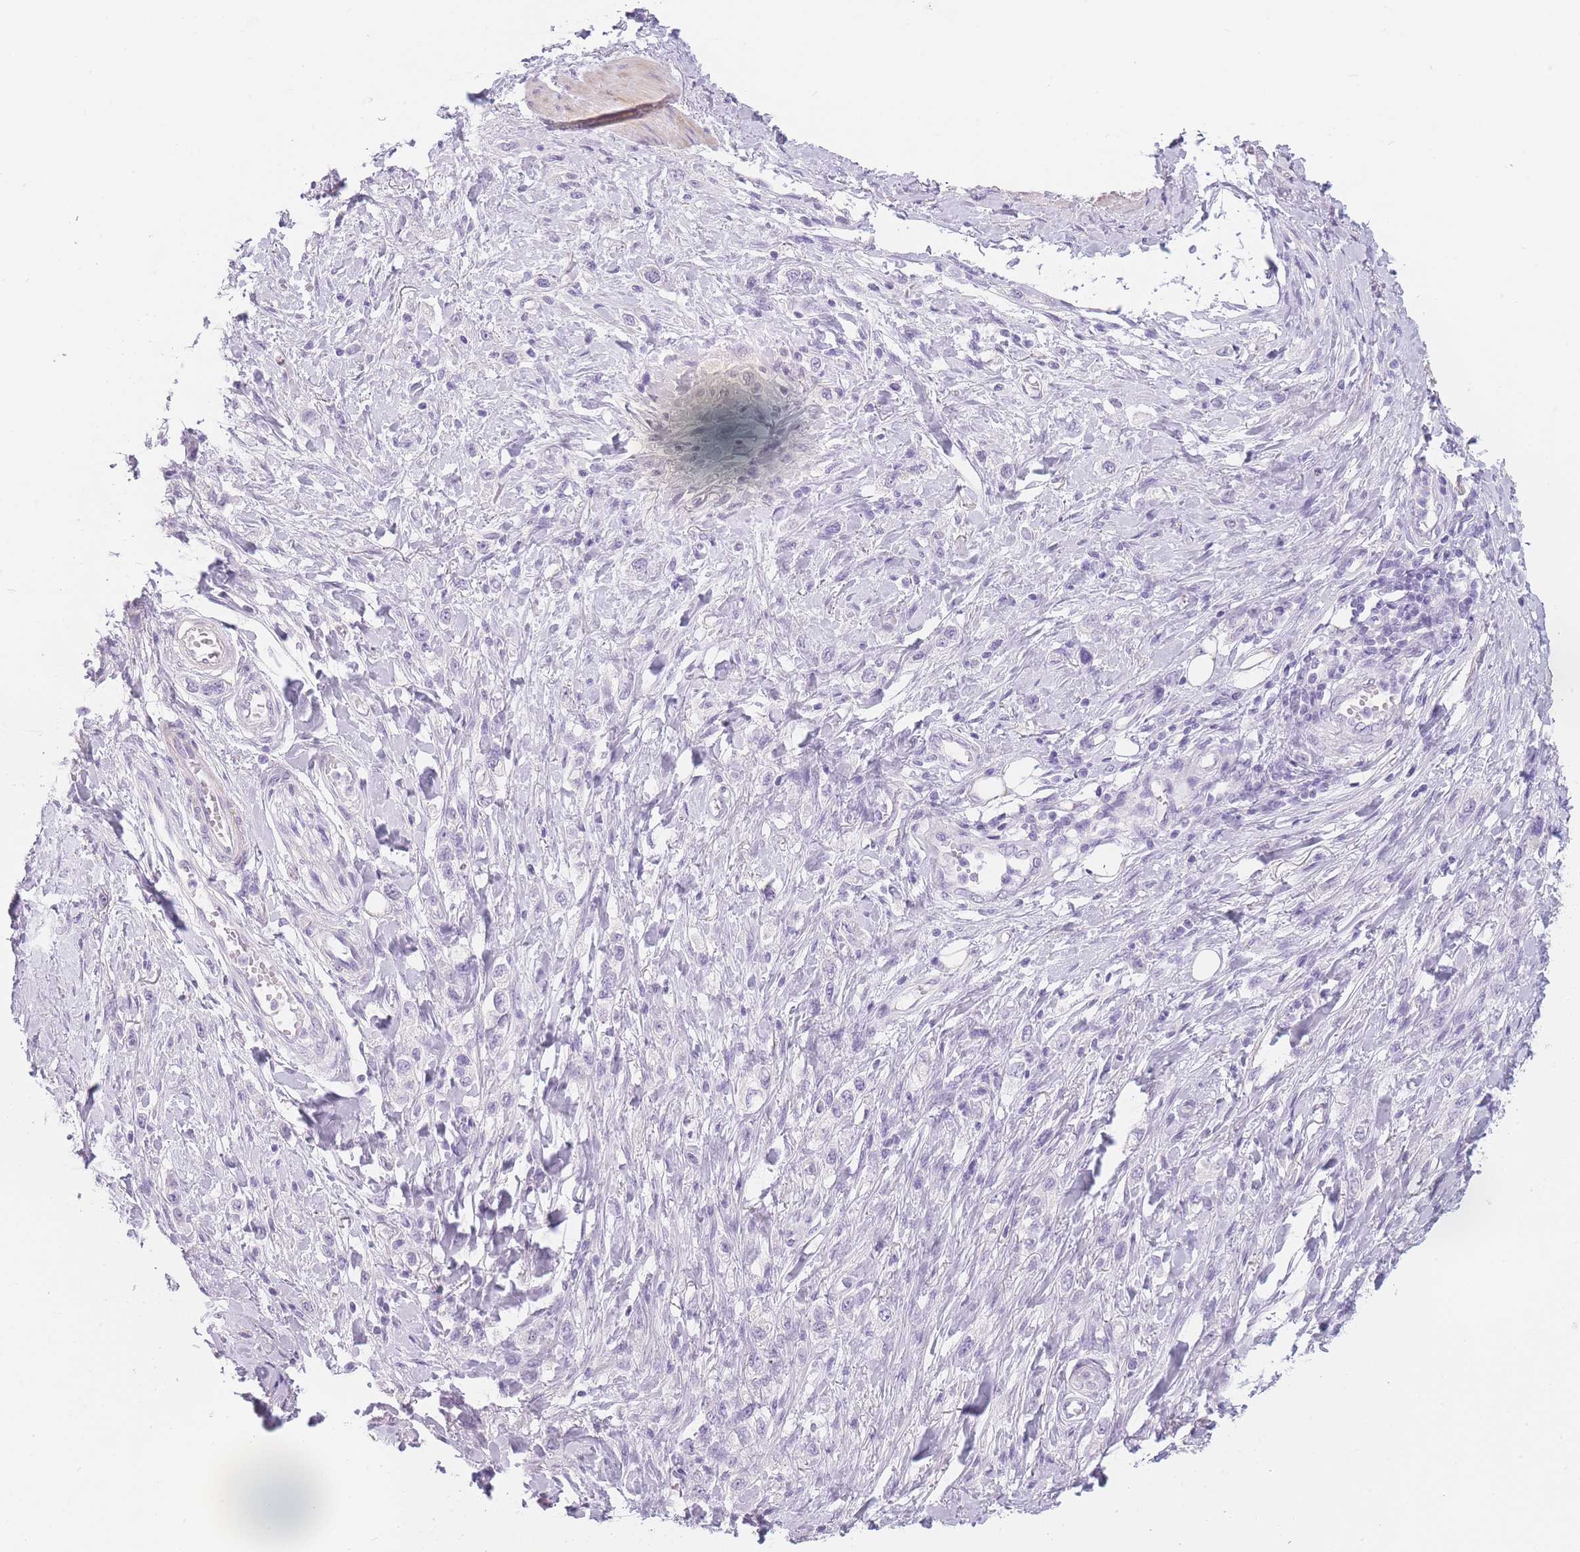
{"staining": {"intensity": "negative", "quantity": "none", "location": "none"}, "tissue": "stomach cancer", "cell_type": "Tumor cells", "image_type": "cancer", "snomed": [{"axis": "morphology", "description": "Adenocarcinoma, NOS"}, {"axis": "topography", "description": "Stomach"}], "caption": "High magnification brightfield microscopy of stomach adenocarcinoma stained with DAB (3,3'-diaminobenzidine) (brown) and counterstained with hematoxylin (blue): tumor cells show no significant positivity.", "gene": "TMEM236", "patient": {"sex": "female", "age": 65}}